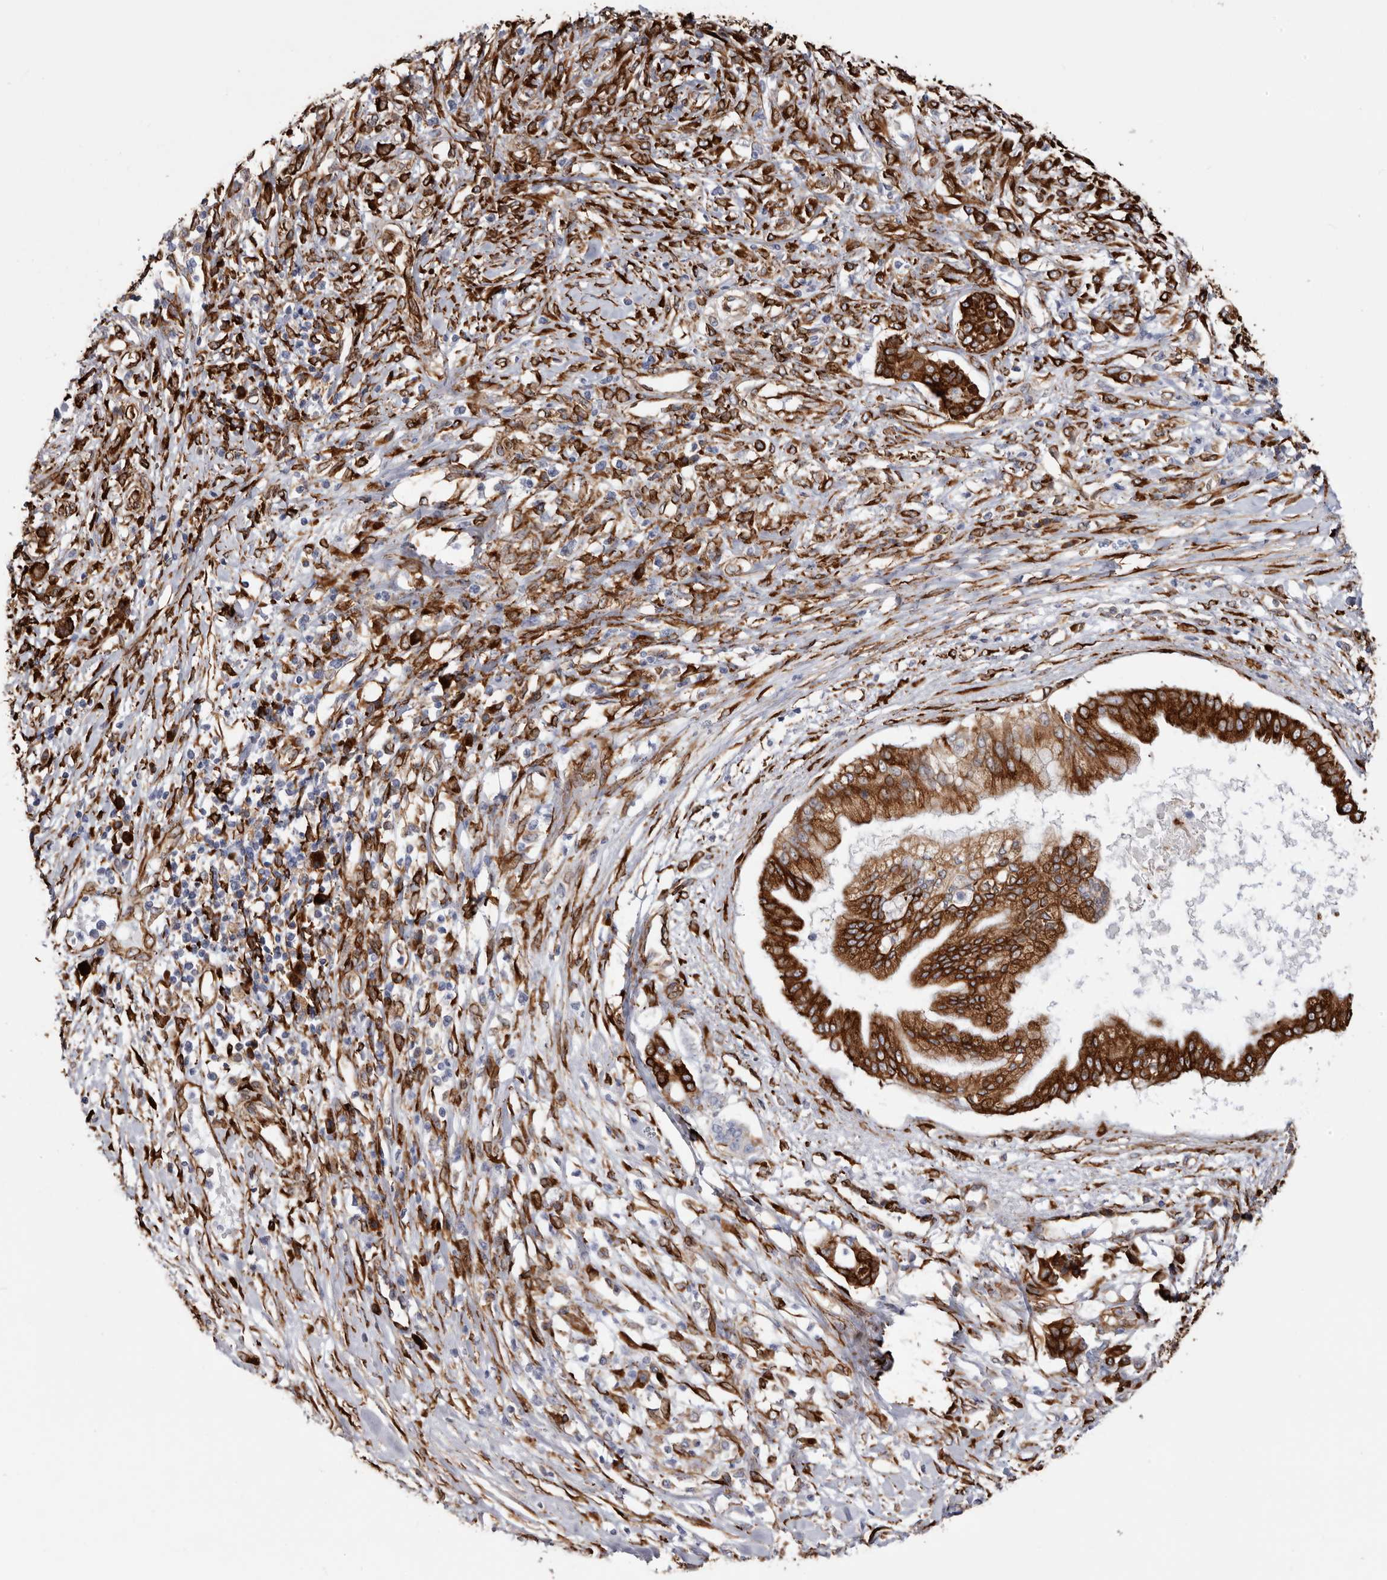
{"staining": {"intensity": "strong", "quantity": ">75%", "location": "cytoplasmic/membranous"}, "tissue": "pancreatic cancer", "cell_type": "Tumor cells", "image_type": "cancer", "snomed": [{"axis": "morphology", "description": "Adenocarcinoma, NOS"}, {"axis": "topography", "description": "Pancreas"}], "caption": "Pancreatic cancer tissue demonstrates strong cytoplasmic/membranous expression in about >75% of tumor cells, visualized by immunohistochemistry.", "gene": "SEMA3E", "patient": {"sex": "female", "age": 56}}